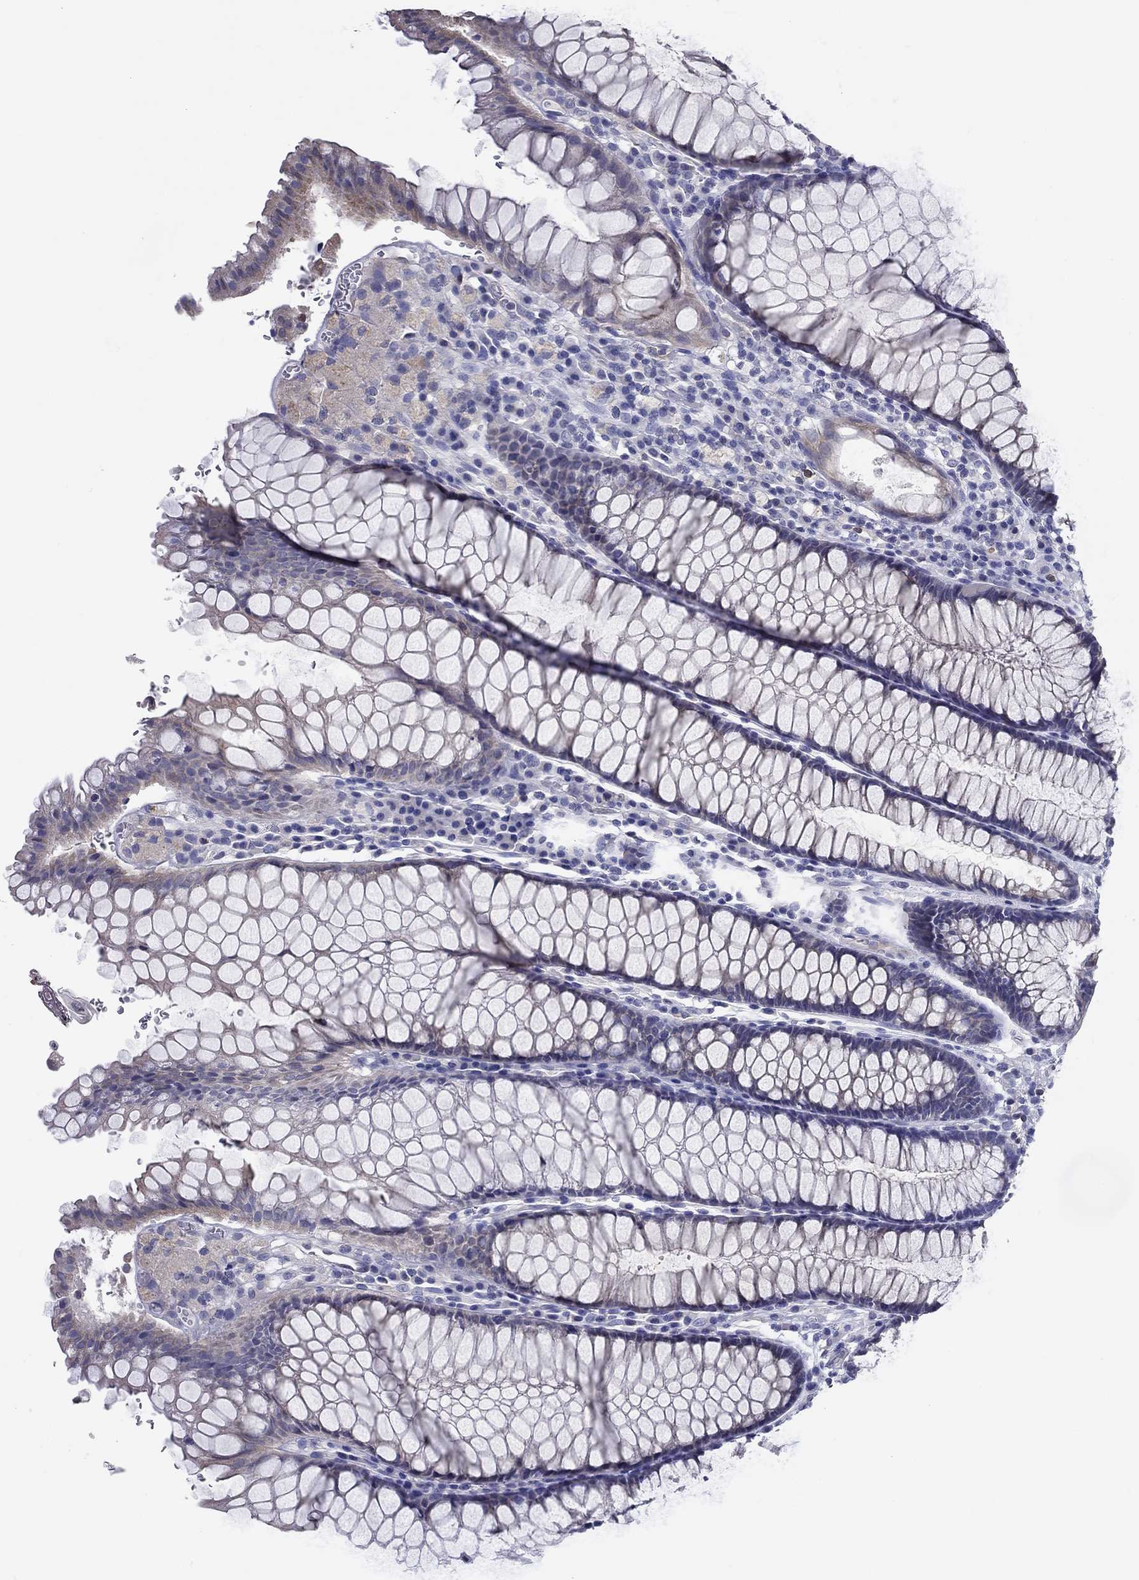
{"staining": {"intensity": "negative", "quantity": "none", "location": "none"}, "tissue": "rectum", "cell_type": "Glandular cells", "image_type": "normal", "snomed": [{"axis": "morphology", "description": "Normal tissue, NOS"}, {"axis": "topography", "description": "Rectum"}], "caption": "Image shows no protein staining in glandular cells of unremarkable rectum.", "gene": "ERMP1", "patient": {"sex": "female", "age": 68}}